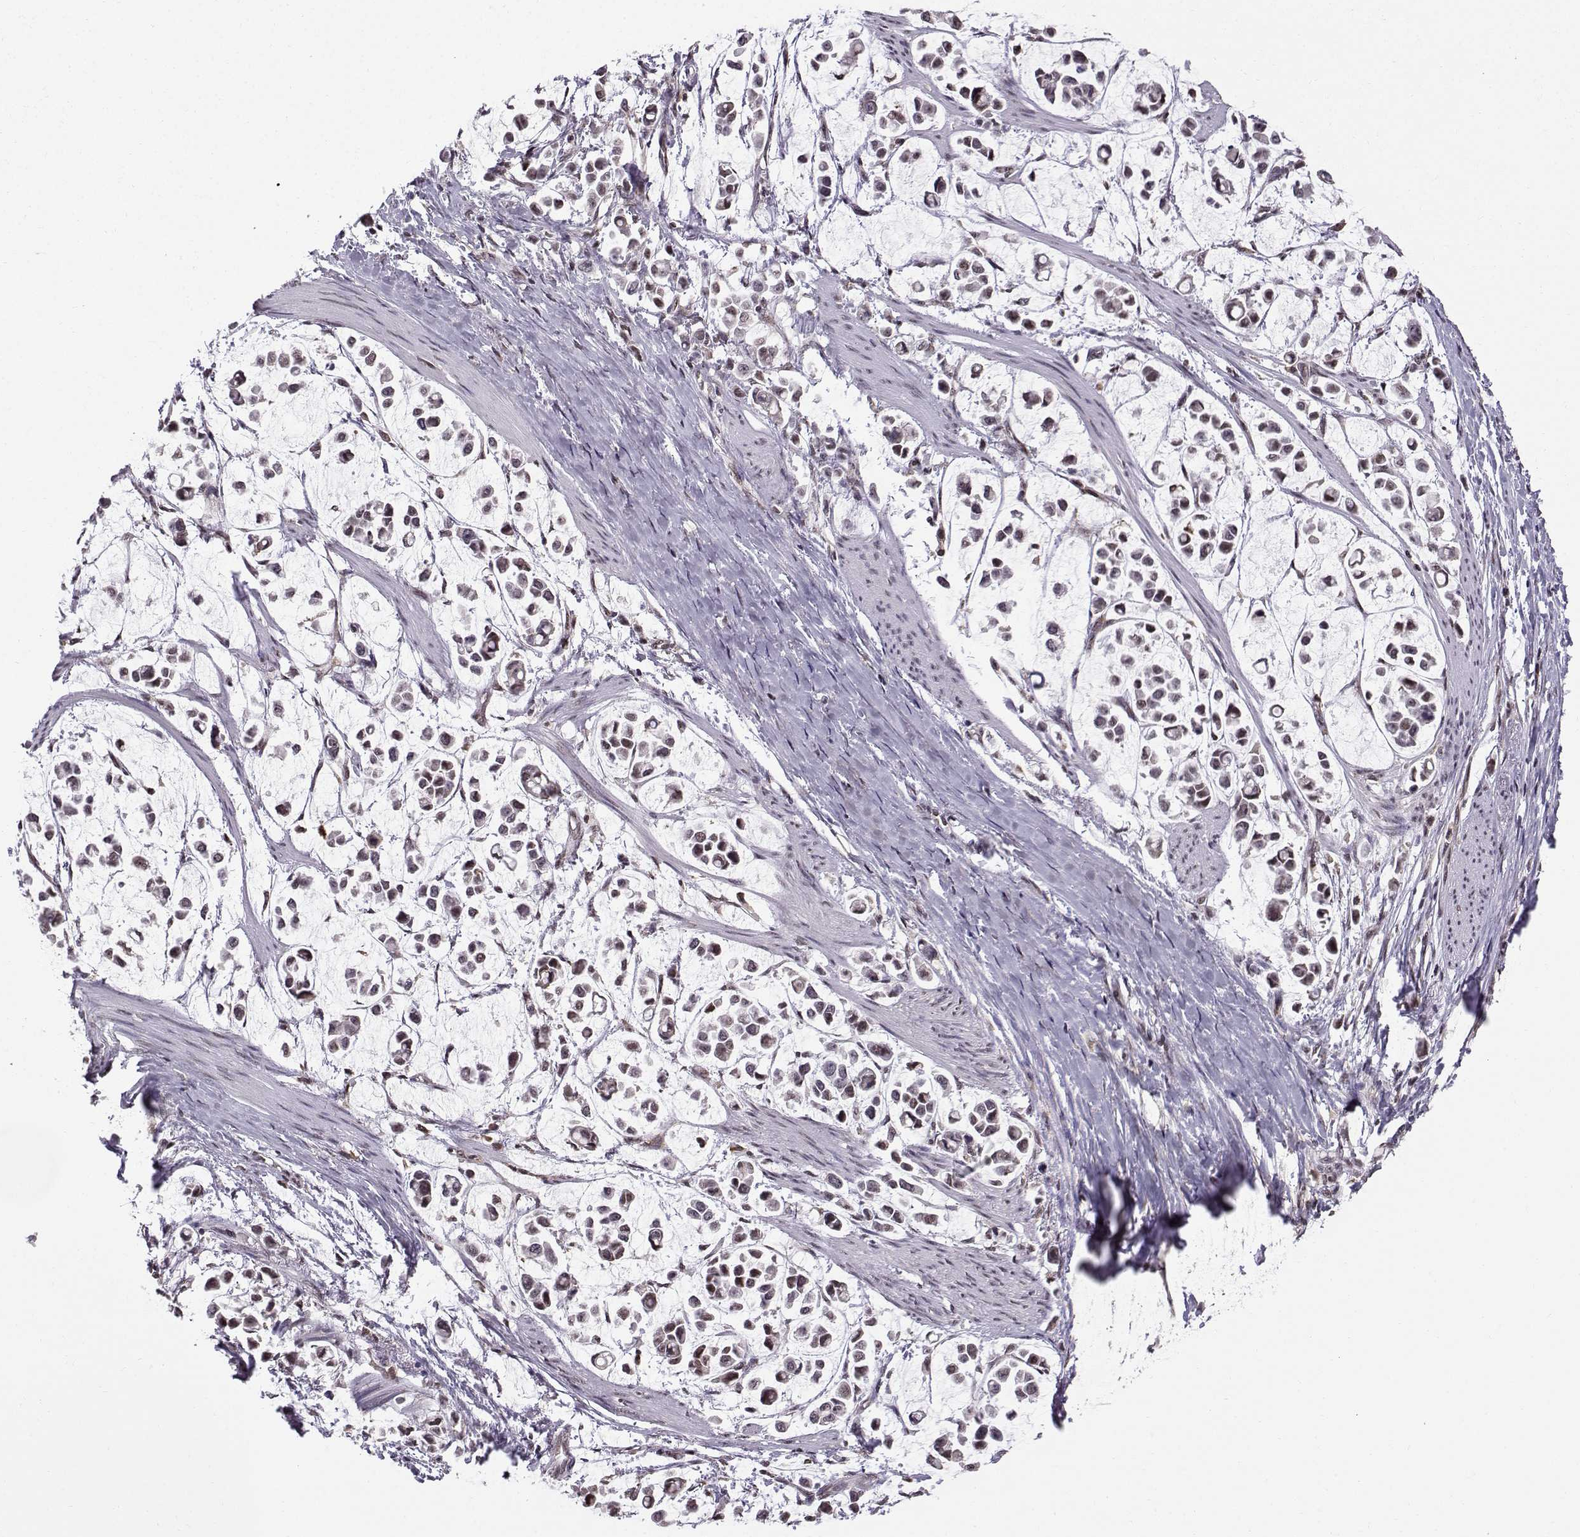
{"staining": {"intensity": "negative", "quantity": "none", "location": "none"}, "tissue": "stomach cancer", "cell_type": "Tumor cells", "image_type": "cancer", "snomed": [{"axis": "morphology", "description": "Adenocarcinoma, NOS"}, {"axis": "topography", "description": "Stomach"}], "caption": "Protein analysis of adenocarcinoma (stomach) demonstrates no significant positivity in tumor cells. (DAB immunohistochemistry (IHC) with hematoxylin counter stain).", "gene": "EZH1", "patient": {"sex": "male", "age": 82}}